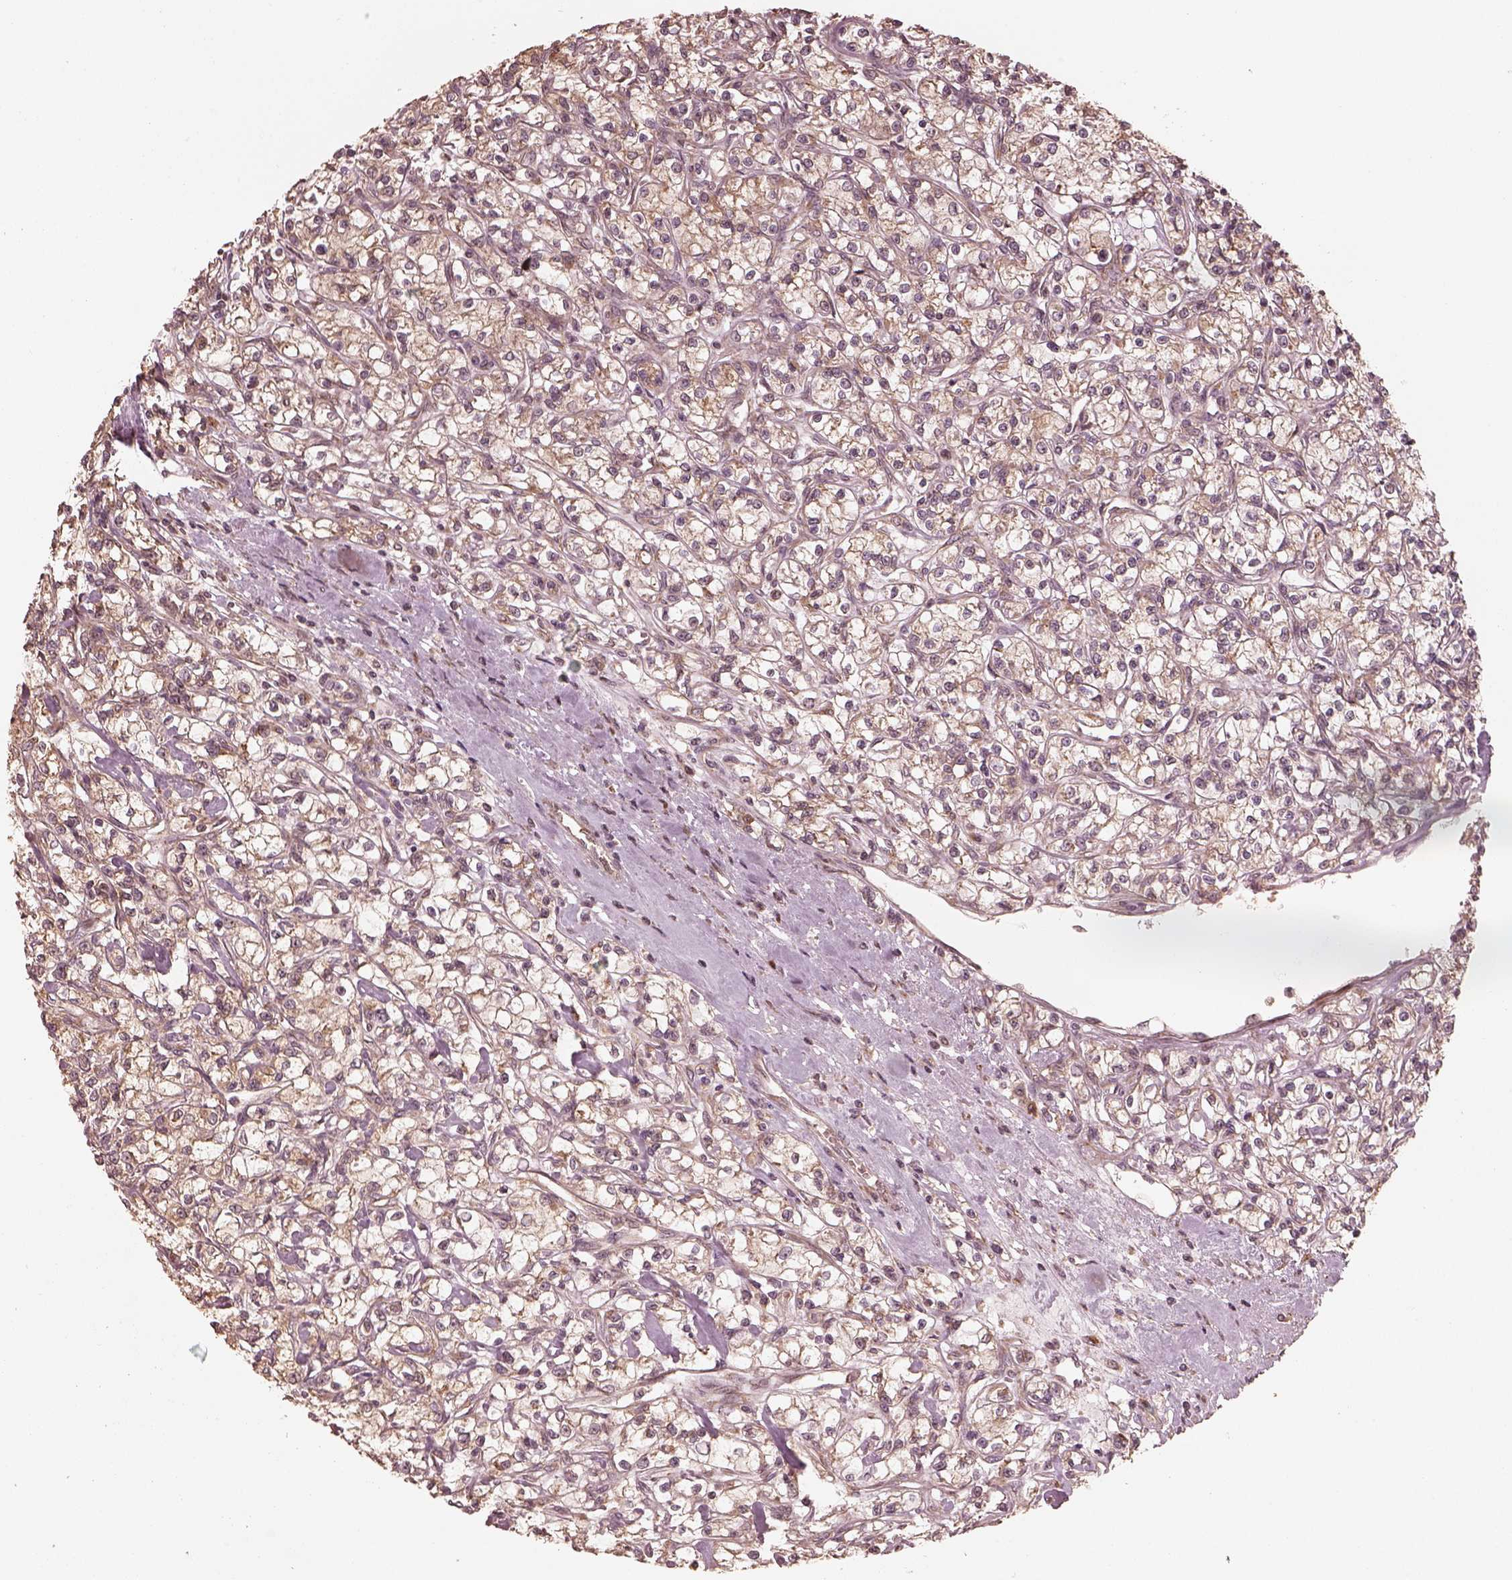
{"staining": {"intensity": "weak", "quantity": ">75%", "location": "cytoplasmic/membranous"}, "tissue": "renal cancer", "cell_type": "Tumor cells", "image_type": "cancer", "snomed": [{"axis": "morphology", "description": "Adenocarcinoma, NOS"}, {"axis": "topography", "description": "Kidney"}], "caption": "Brown immunohistochemical staining in adenocarcinoma (renal) displays weak cytoplasmic/membranous staining in about >75% of tumor cells. (DAB IHC, brown staining for protein, blue staining for nuclei).", "gene": "DNAJC25", "patient": {"sex": "female", "age": 59}}